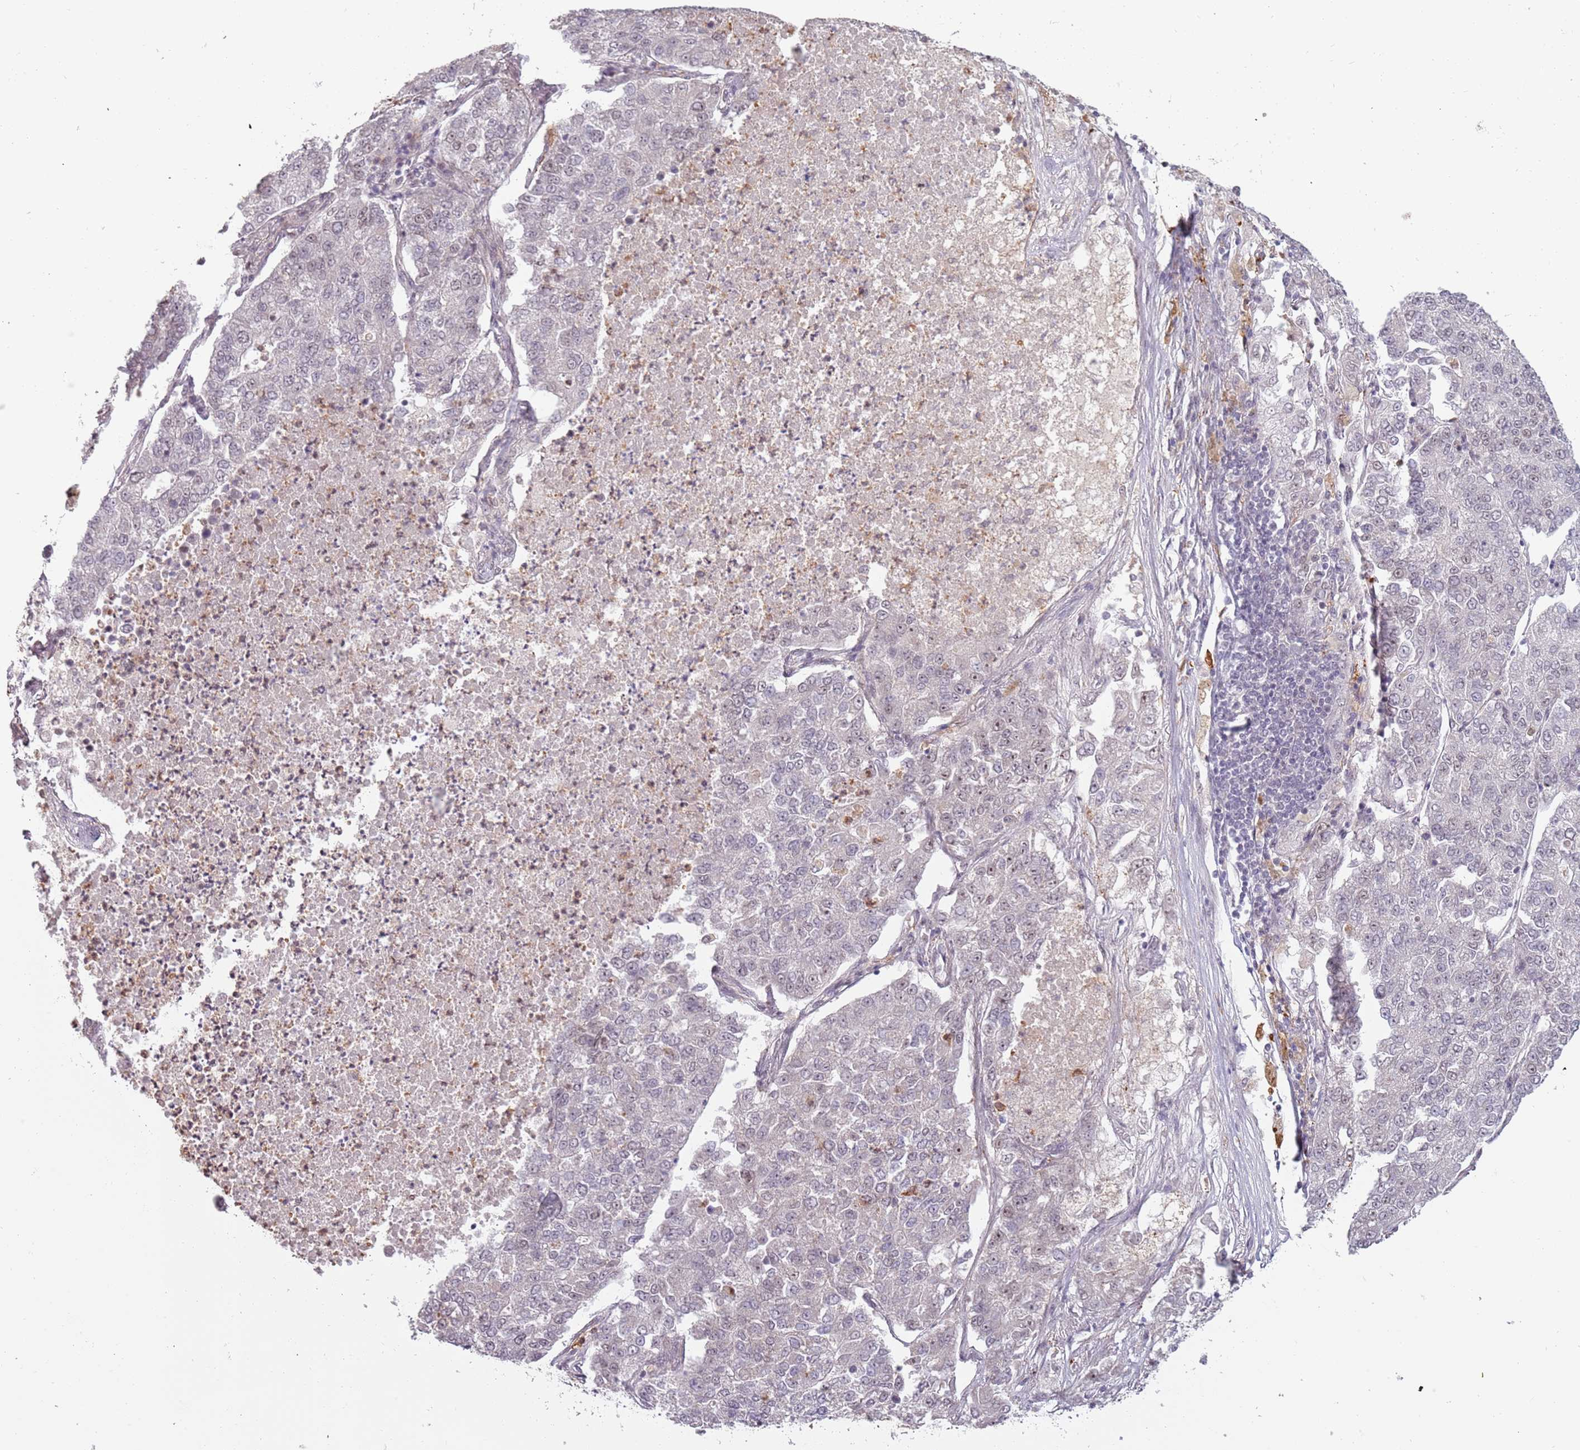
{"staining": {"intensity": "negative", "quantity": "none", "location": "none"}, "tissue": "lung cancer", "cell_type": "Tumor cells", "image_type": "cancer", "snomed": [{"axis": "morphology", "description": "Adenocarcinoma, NOS"}, {"axis": "topography", "description": "Lung"}], "caption": "Lung cancer stained for a protein using immunohistochemistry (IHC) exhibits no staining tumor cells.", "gene": "REXO4", "patient": {"sex": "male", "age": 49}}